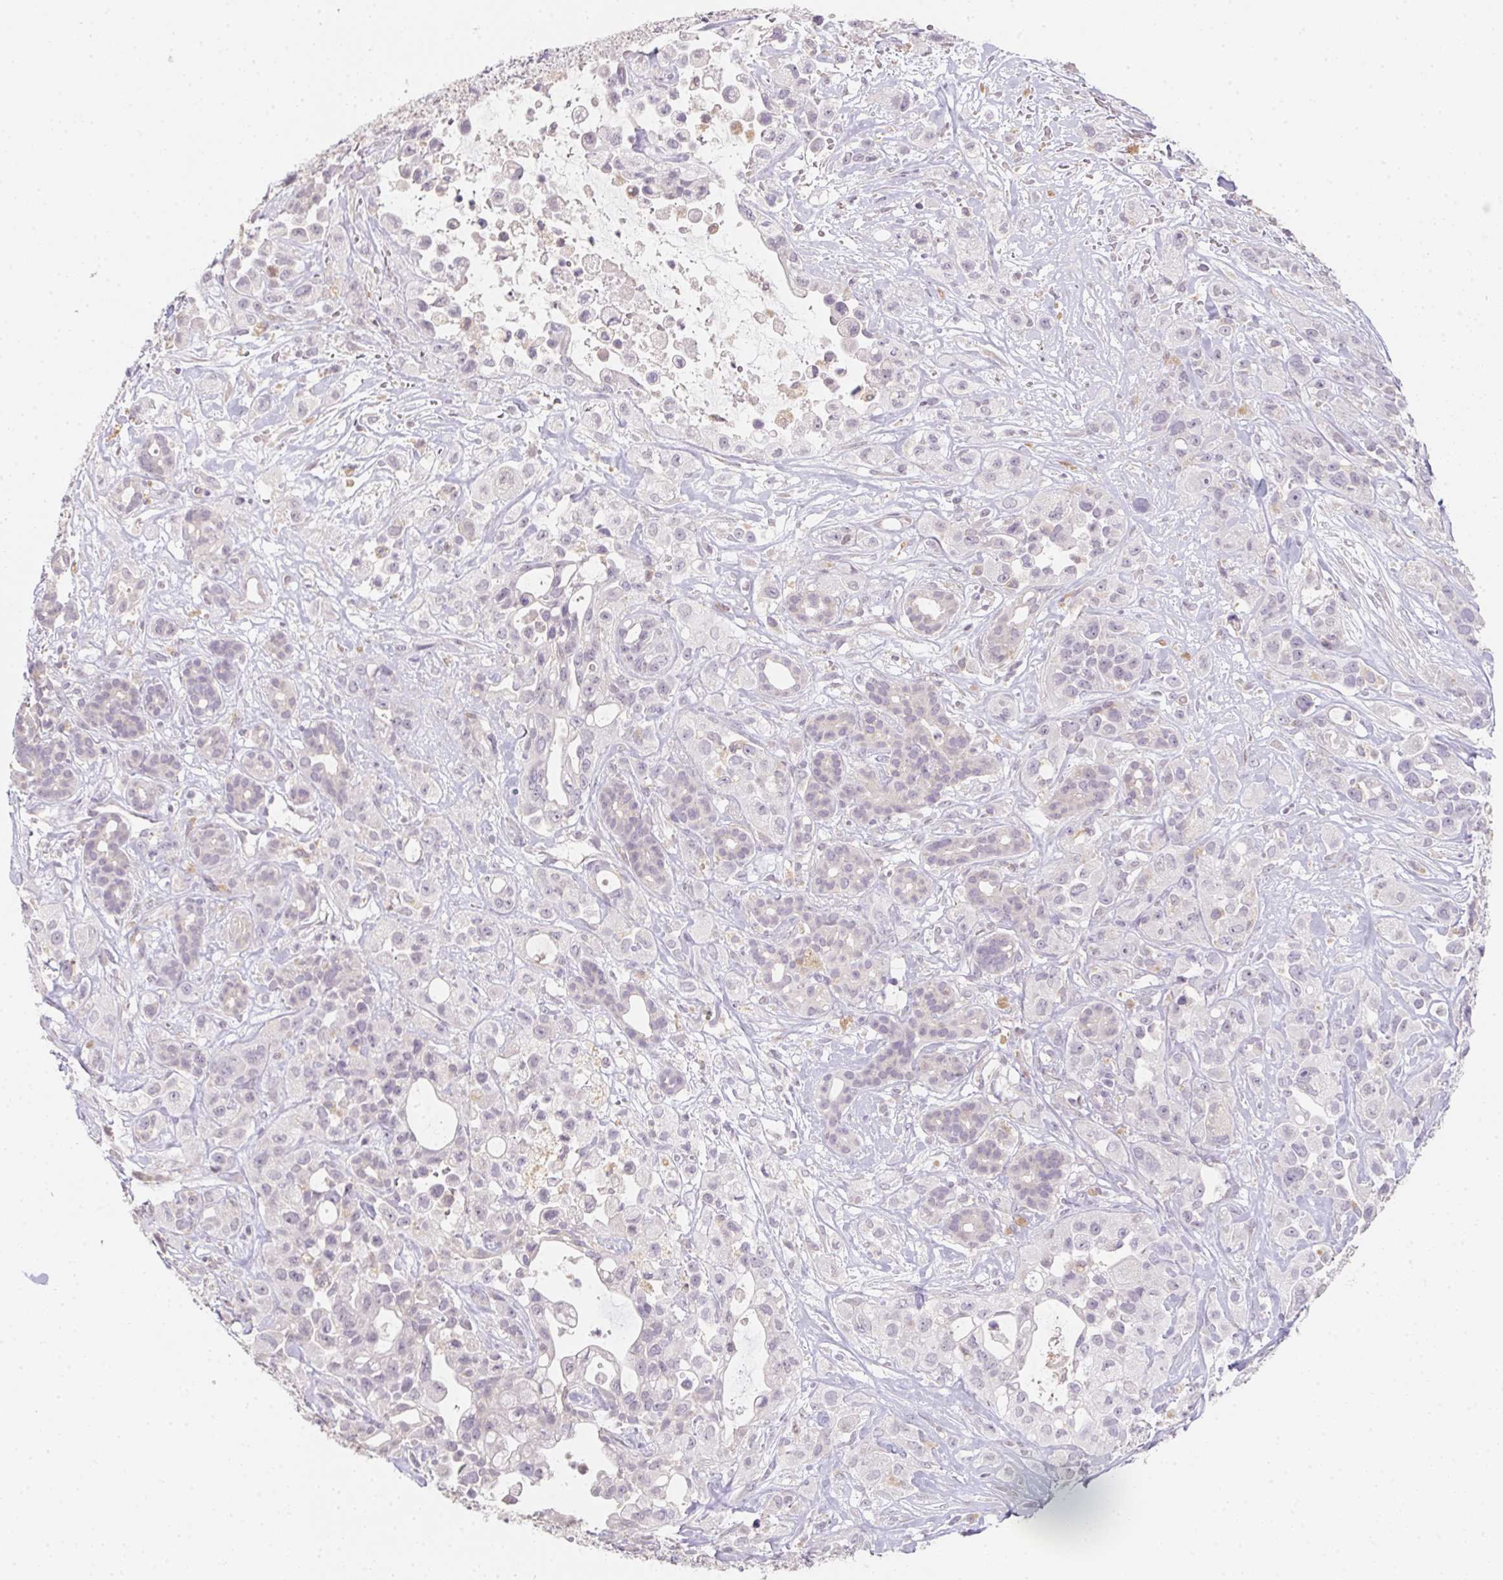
{"staining": {"intensity": "negative", "quantity": "none", "location": "none"}, "tissue": "pancreatic cancer", "cell_type": "Tumor cells", "image_type": "cancer", "snomed": [{"axis": "morphology", "description": "Adenocarcinoma, NOS"}, {"axis": "topography", "description": "Pancreas"}], "caption": "High power microscopy photomicrograph of an immunohistochemistry (IHC) image of adenocarcinoma (pancreatic), revealing no significant staining in tumor cells.", "gene": "SLC6A18", "patient": {"sex": "male", "age": 44}}